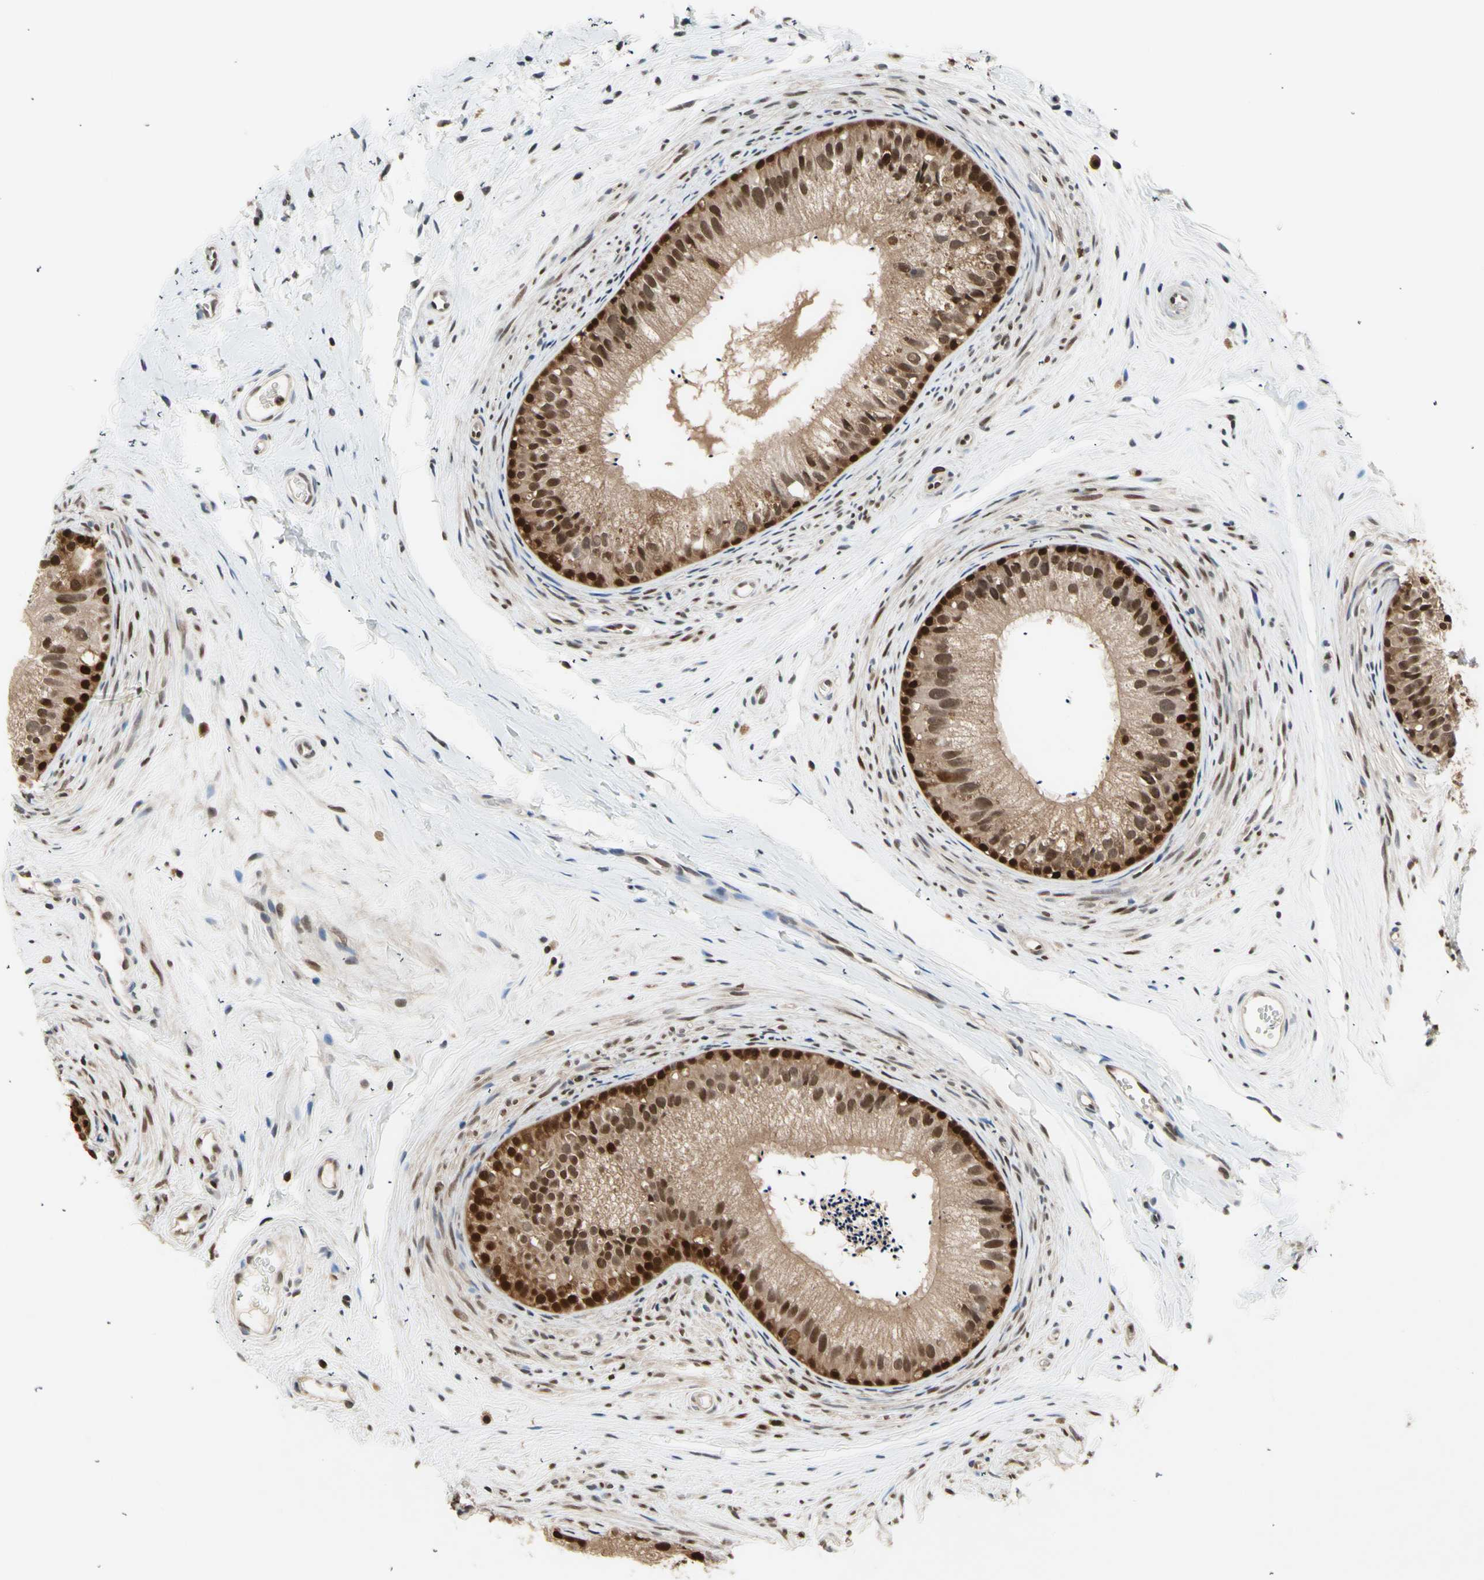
{"staining": {"intensity": "strong", "quantity": ">75%", "location": "cytoplasmic/membranous,nuclear"}, "tissue": "epididymis", "cell_type": "Glandular cells", "image_type": "normal", "snomed": [{"axis": "morphology", "description": "Normal tissue, NOS"}, {"axis": "topography", "description": "Epididymis"}], "caption": "This photomicrograph exhibits immunohistochemistry staining of normal human epididymis, with high strong cytoplasmic/membranous,nuclear expression in approximately >75% of glandular cells.", "gene": "GSR", "patient": {"sex": "male", "age": 56}}